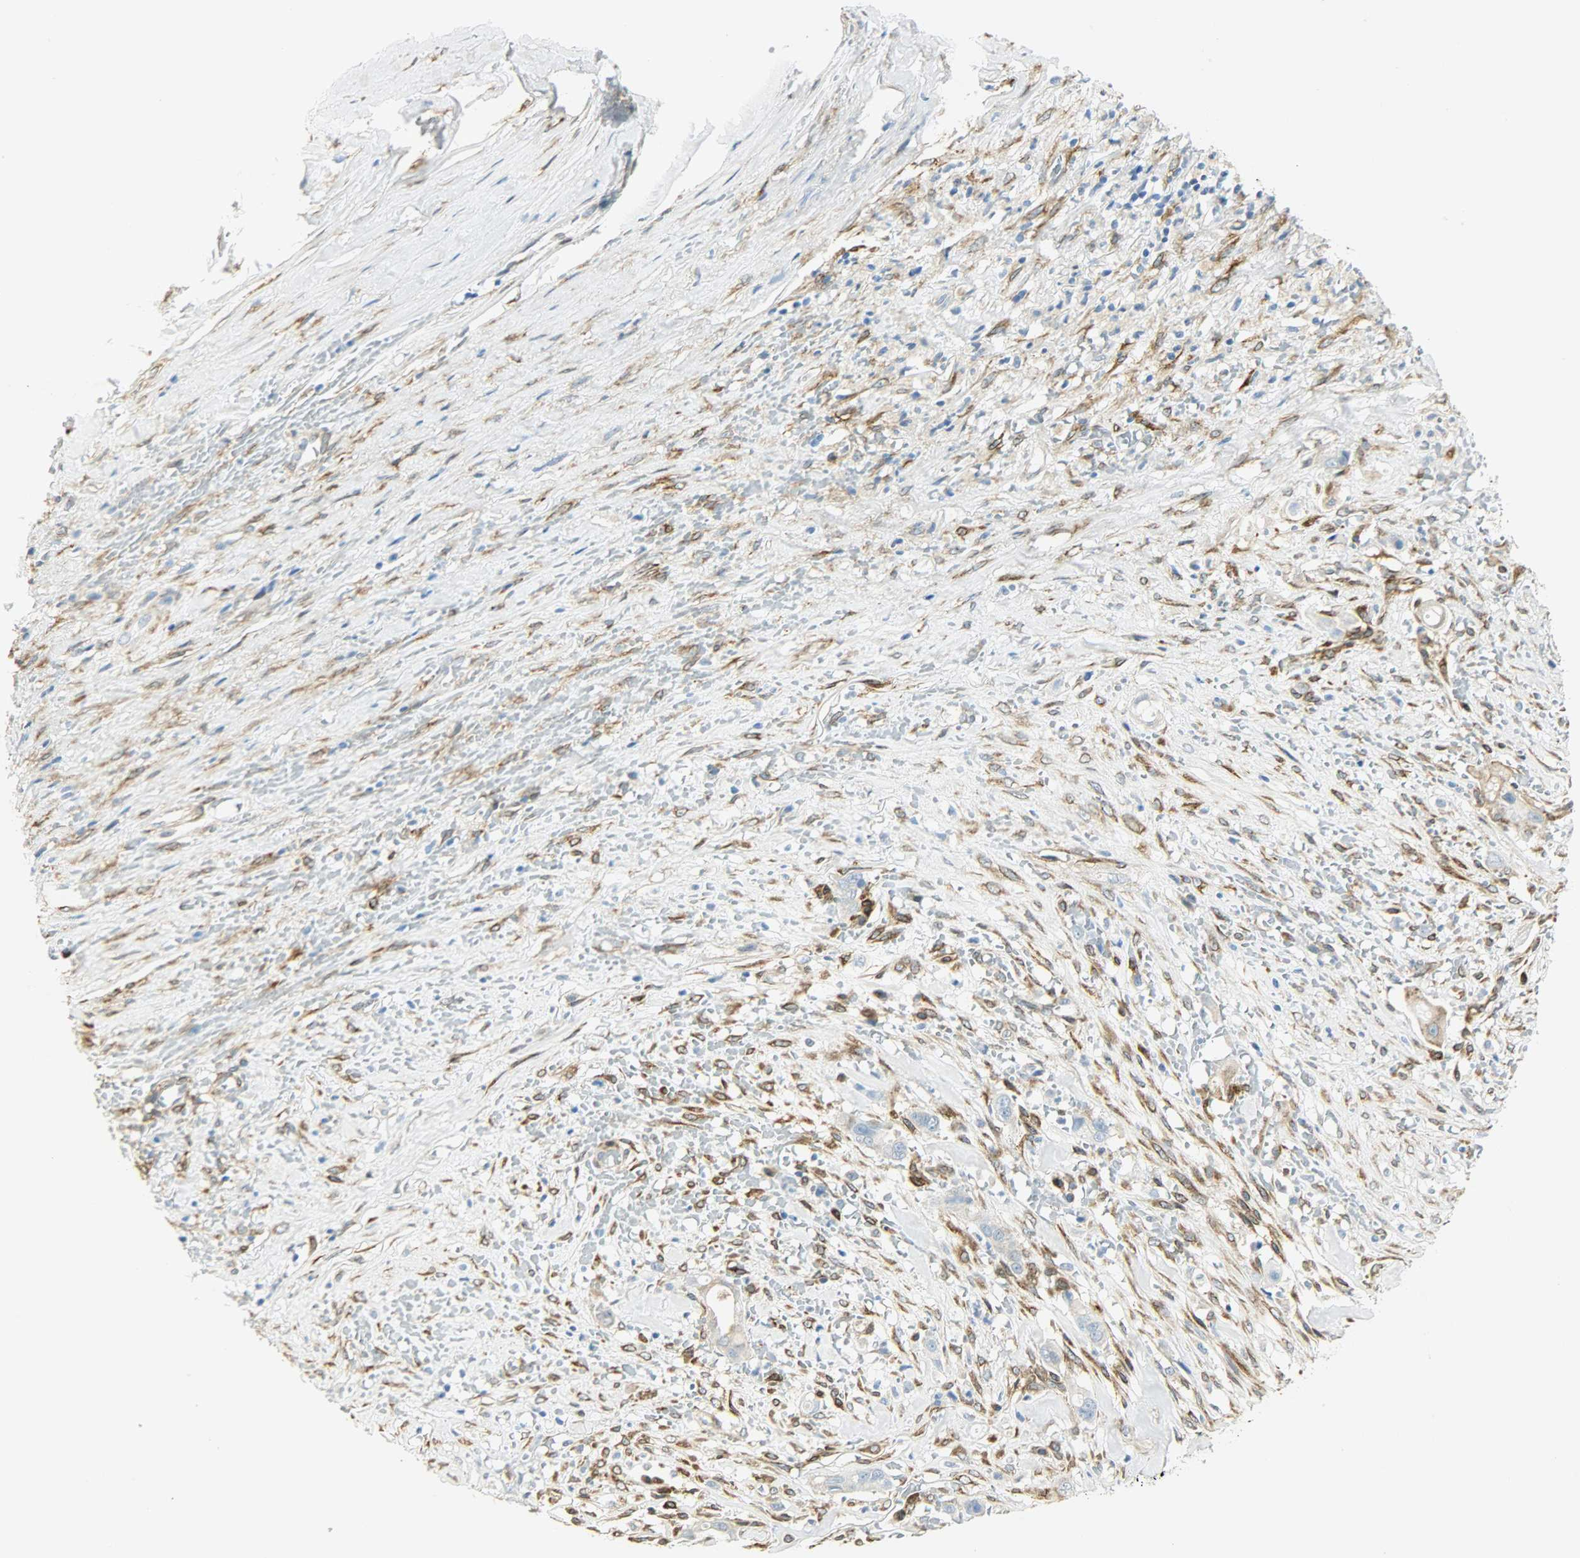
{"staining": {"intensity": "weak", "quantity": "25%-75%", "location": "cytoplasmic/membranous"}, "tissue": "liver cancer", "cell_type": "Tumor cells", "image_type": "cancer", "snomed": [{"axis": "morphology", "description": "Cholangiocarcinoma"}, {"axis": "topography", "description": "Liver"}], "caption": "Human liver cancer stained for a protein (brown) demonstrates weak cytoplasmic/membranous positive staining in about 25%-75% of tumor cells.", "gene": "PKD2", "patient": {"sex": "female", "age": 70}}